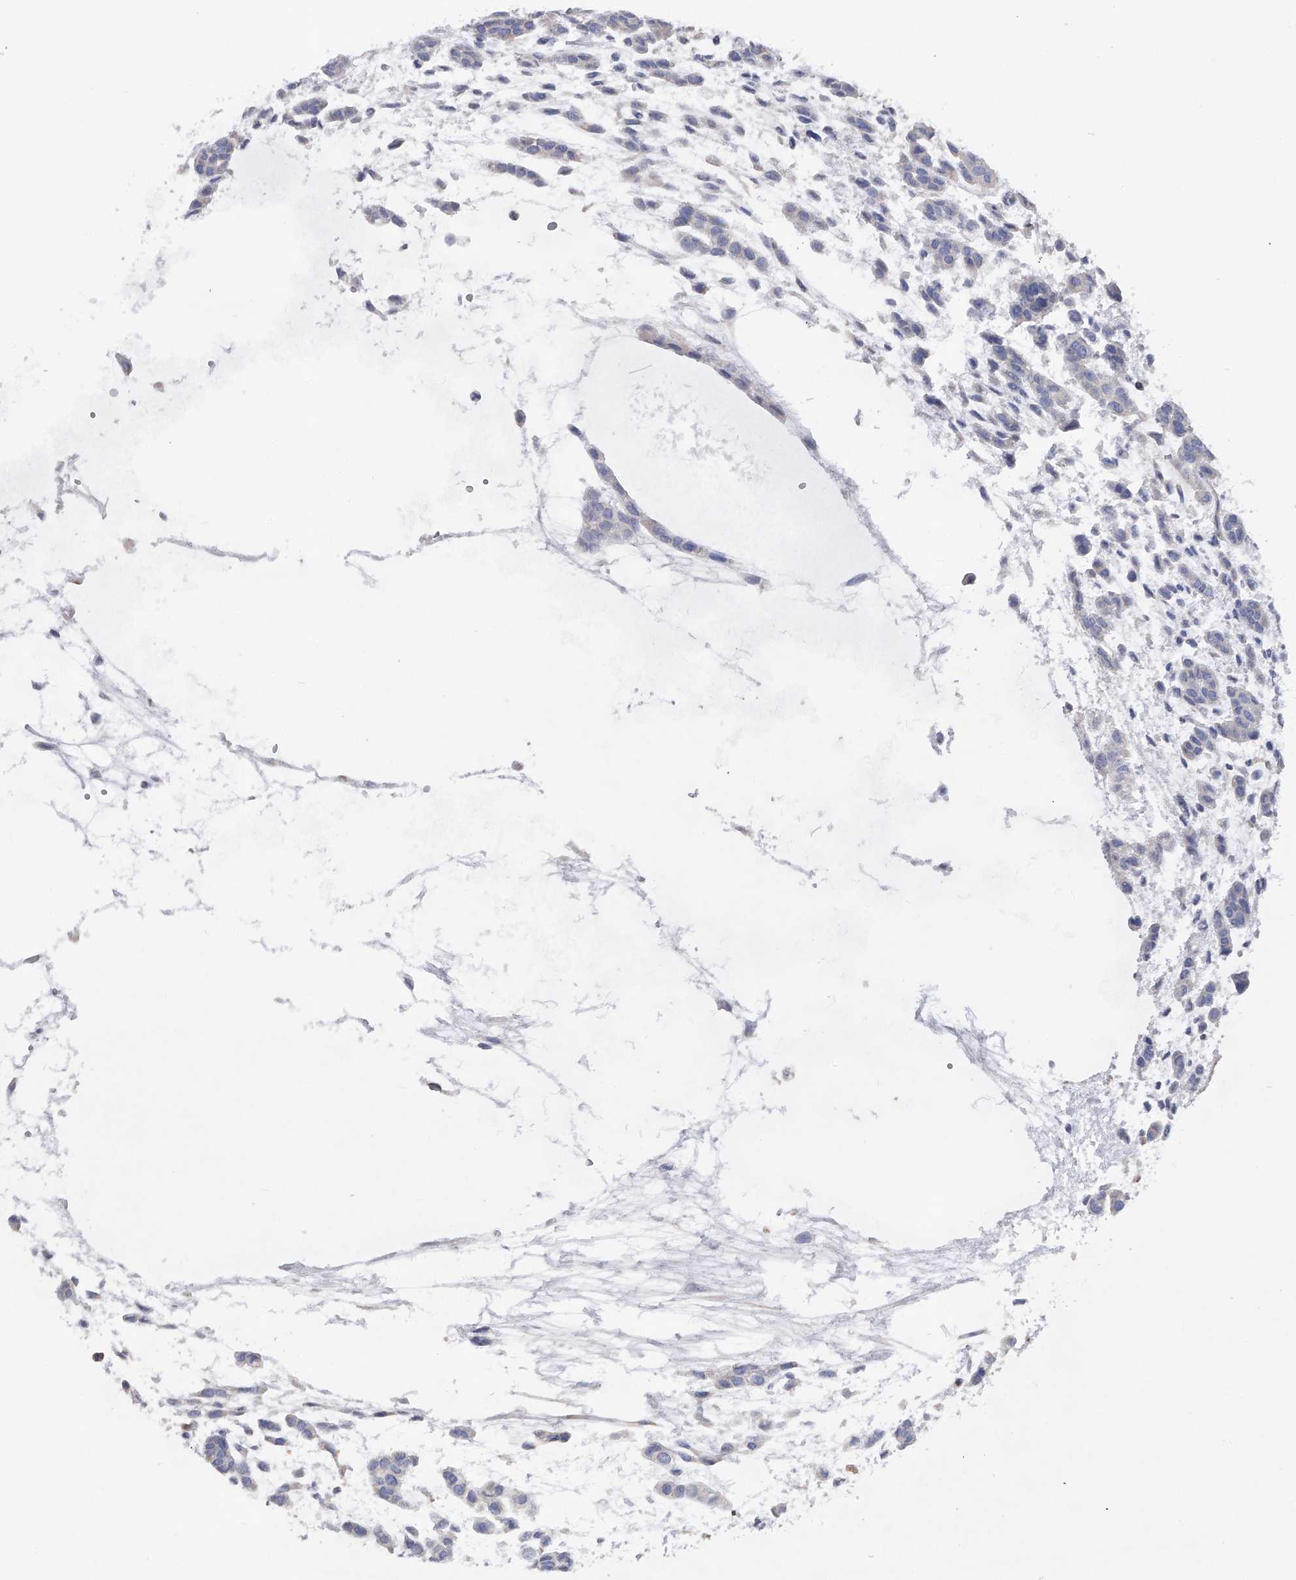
{"staining": {"intensity": "negative", "quantity": "none", "location": "none"}, "tissue": "head and neck cancer", "cell_type": "Tumor cells", "image_type": "cancer", "snomed": [{"axis": "morphology", "description": "Adenocarcinoma, NOS"}, {"axis": "morphology", "description": "Adenoma, NOS"}, {"axis": "topography", "description": "Head-Neck"}], "caption": "High magnification brightfield microscopy of head and neck adenoma stained with DAB (3,3'-diaminobenzidine) (brown) and counterstained with hematoxylin (blue): tumor cells show no significant staining. (DAB (3,3'-diaminobenzidine) immunohistochemistry (IHC), high magnification).", "gene": "RWDD2A", "patient": {"sex": "female", "age": 55}}